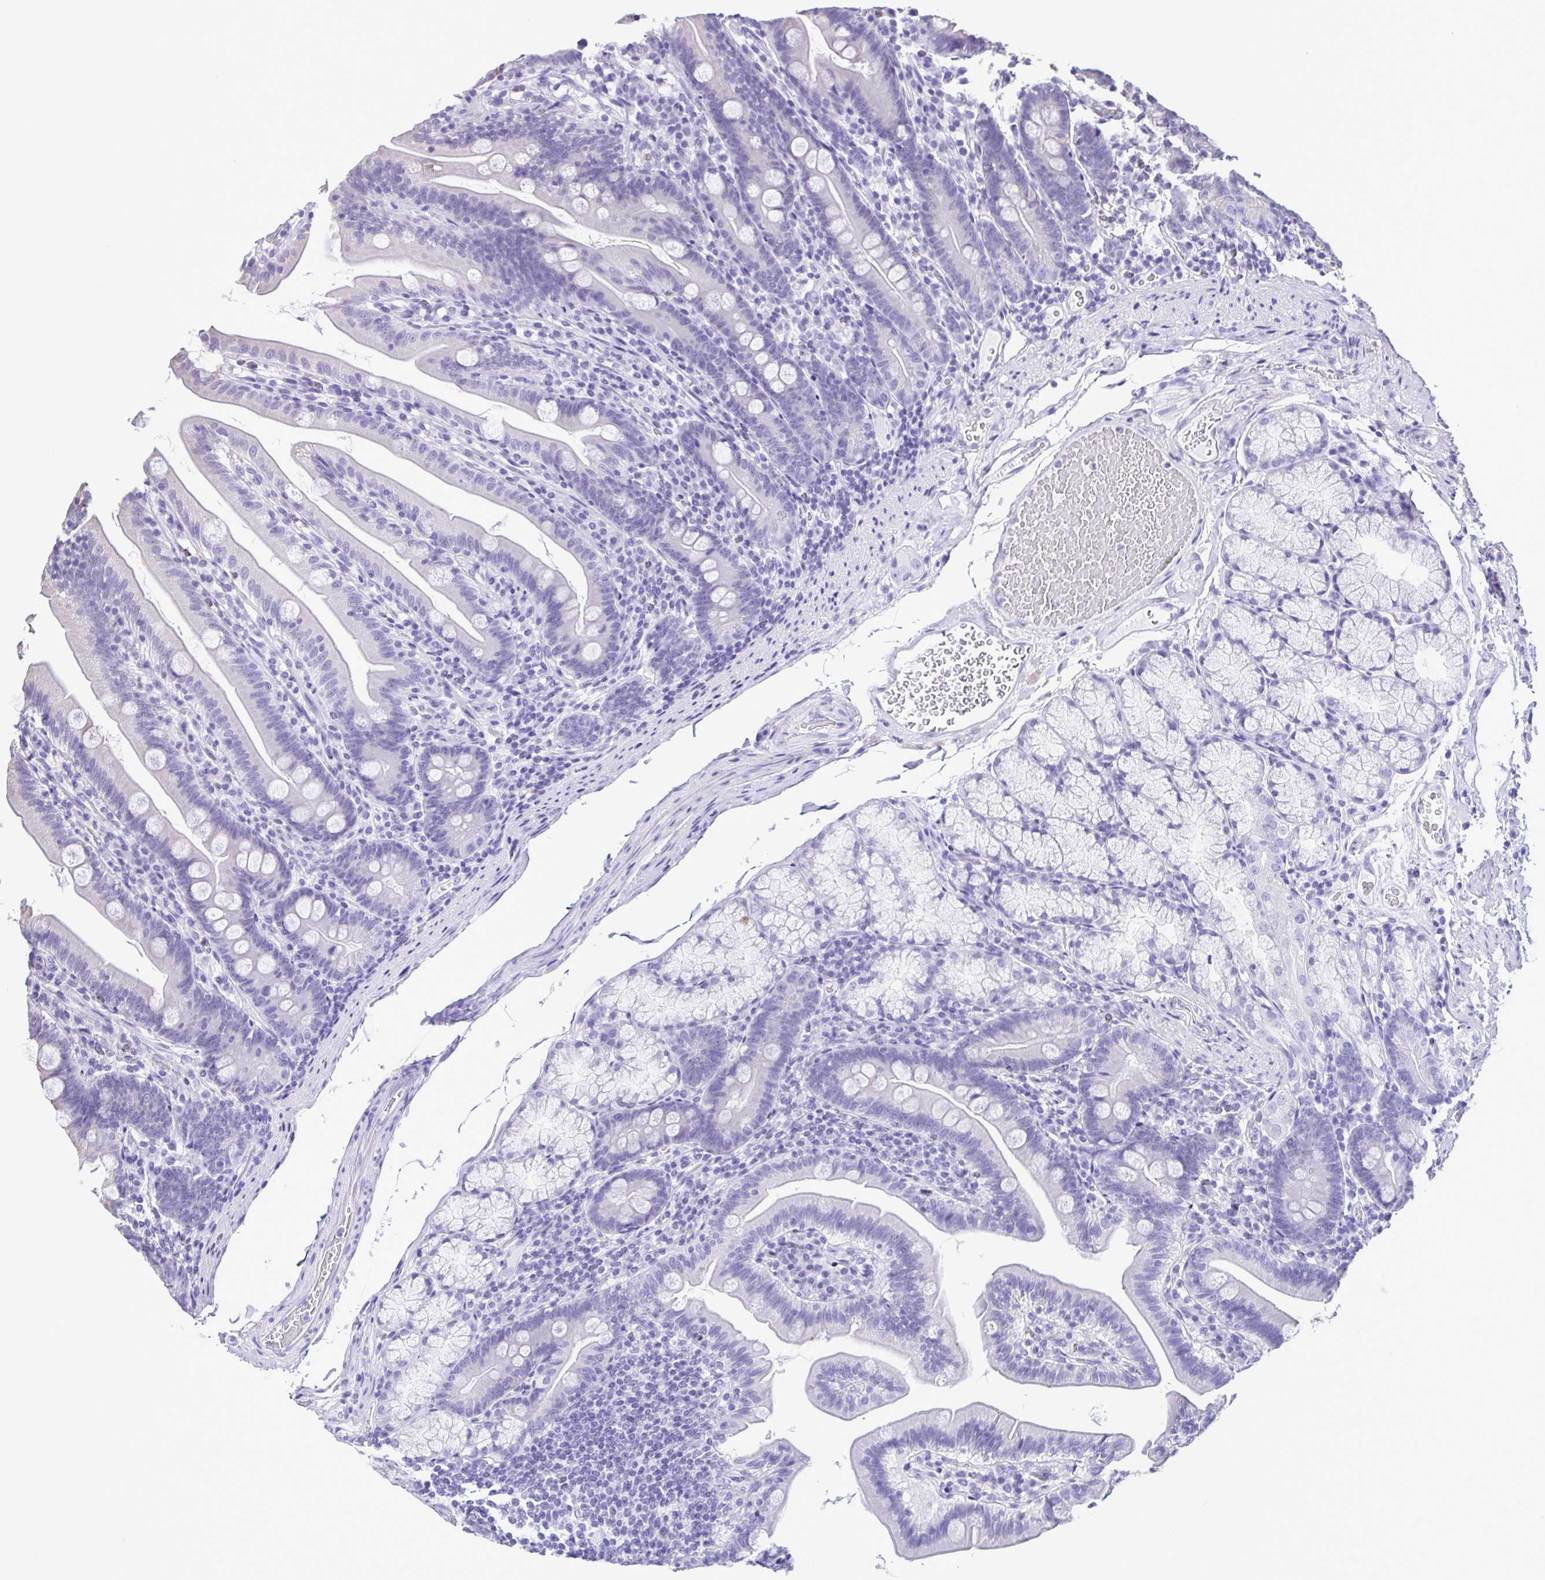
{"staining": {"intensity": "negative", "quantity": "none", "location": "none"}, "tissue": "duodenum", "cell_type": "Glandular cells", "image_type": "normal", "snomed": [{"axis": "morphology", "description": "Normal tissue, NOS"}, {"axis": "topography", "description": "Duodenum"}], "caption": "Immunohistochemistry of benign human duodenum exhibits no expression in glandular cells.", "gene": "CBY2", "patient": {"sex": "female", "age": 67}}